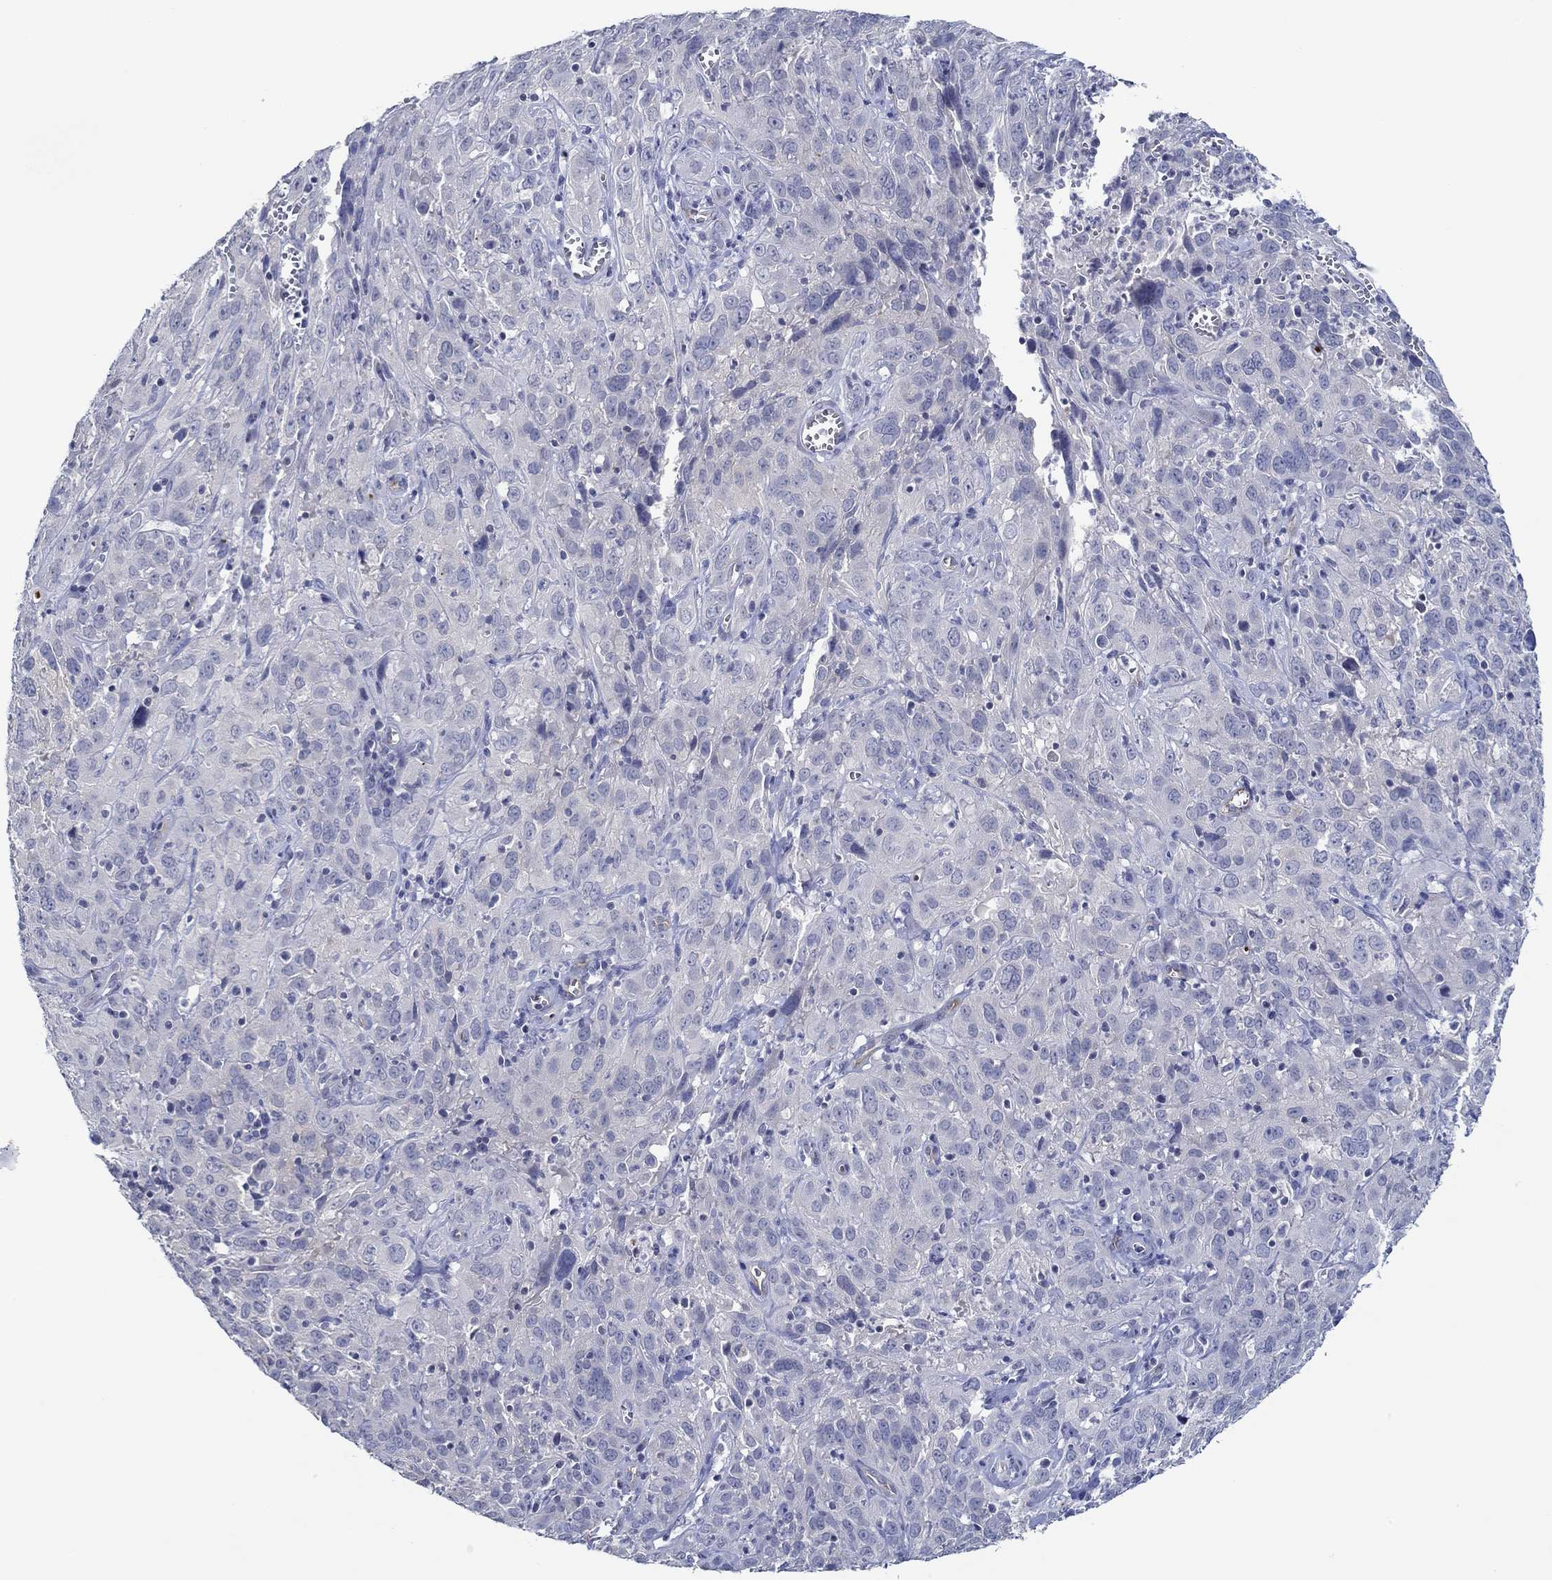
{"staining": {"intensity": "negative", "quantity": "none", "location": "none"}, "tissue": "cervical cancer", "cell_type": "Tumor cells", "image_type": "cancer", "snomed": [{"axis": "morphology", "description": "Squamous cell carcinoma, NOS"}, {"axis": "topography", "description": "Cervix"}], "caption": "The IHC micrograph has no significant expression in tumor cells of cervical cancer (squamous cell carcinoma) tissue. (DAB (3,3'-diaminobenzidine) immunohistochemistry visualized using brightfield microscopy, high magnification).", "gene": "GJA5", "patient": {"sex": "female", "age": 32}}